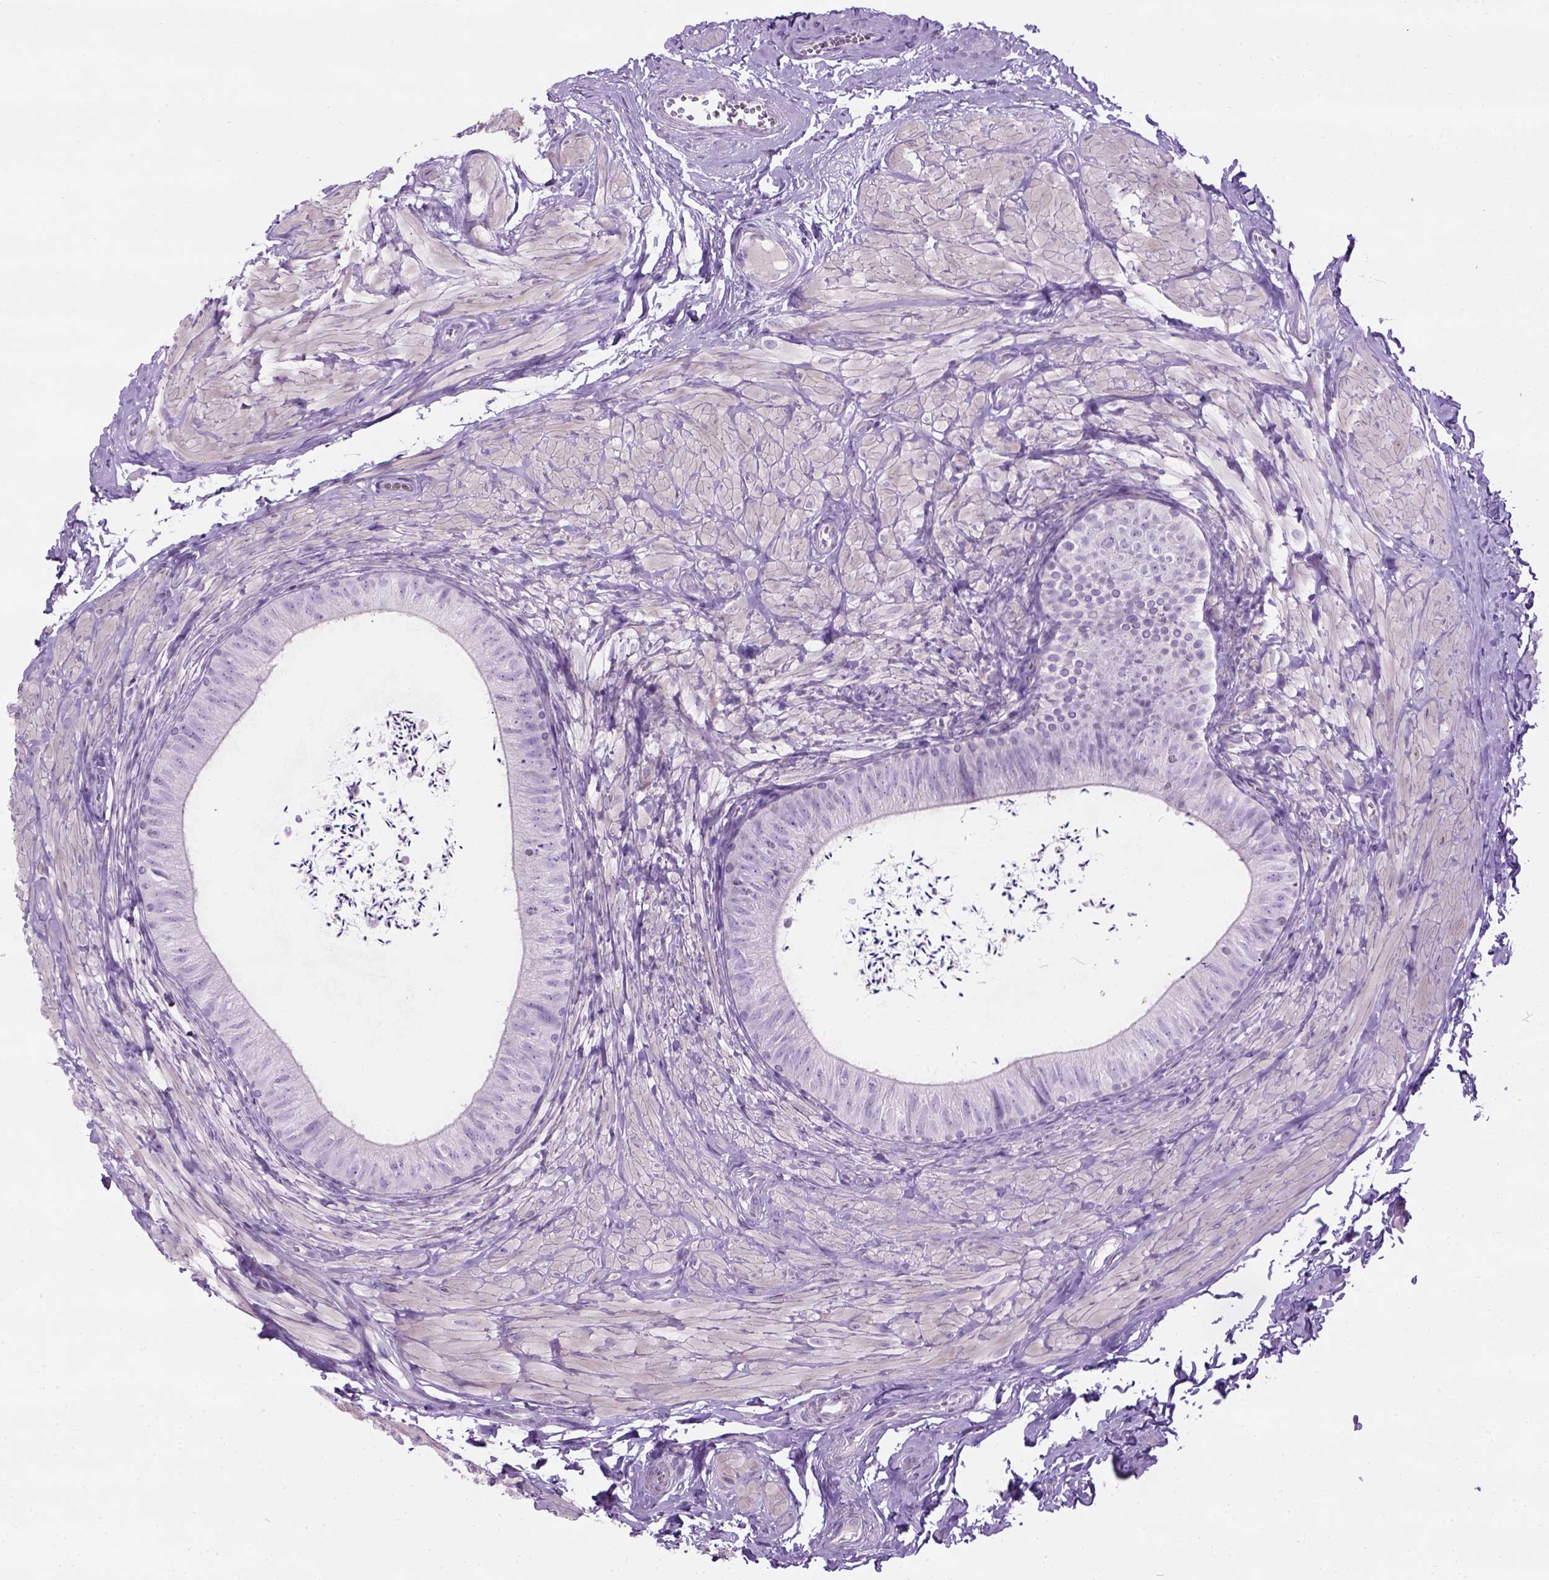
{"staining": {"intensity": "negative", "quantity": "none", "location": "none"}, "tissue": "epididymis", "cell_type": "Glandular cells", "image_type": "normal", "snomed": [{"axis": "morphology", "description": "Normal tissue, NOS"}, {"axis": "topography", "description": "Epididymis, spermatic cord, NOS"}, {"axis": "topography", "description": "Epididymis"}, {"axis": "topography", "description": "Peripheral nerve tissue"}], "caption": "DAB immunohistochemical staining of normal human epididymis shows no significant positivity in glandular cells. (DAB immunohistochemistry visualized using brightfield microscopy, high magnification).", "gene": "GABRB2", "patient": {"sex": "male", "age": 29}}